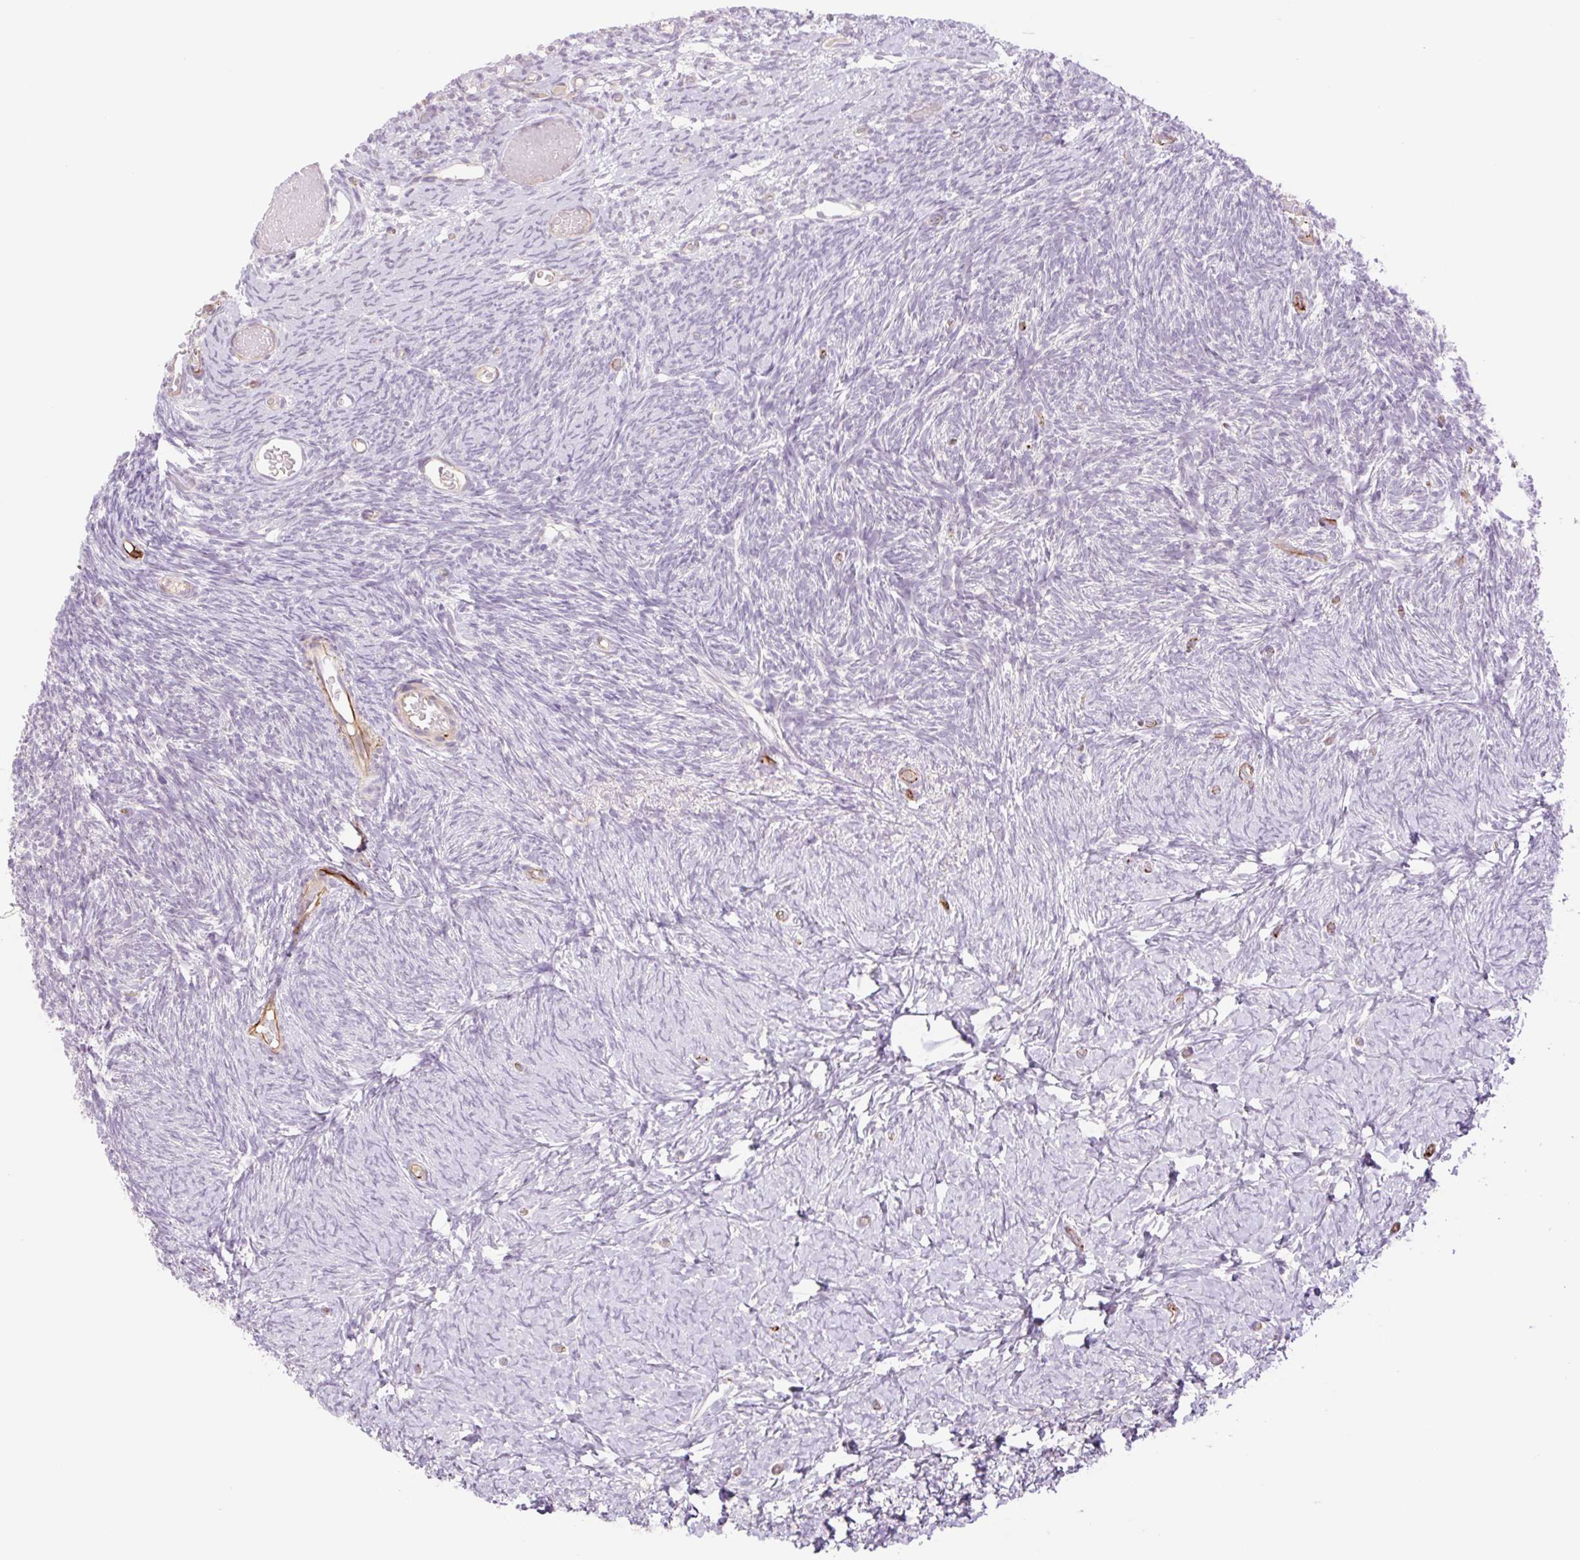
{"staining": {"intensity": "negative", "quantity": "none", "location": "none"}, "tissue": "ovary", "cell_type": "Follicle cells", "image_type": "normal", "snomed": [{"axis": "morphology", "description": "Normal tissue, NOS"}, {"axis": "topography", "description": "Ovary"}], "caption": "This is a micrograph of immunohistochemistry (IHC) staining of normal ovary, which shows no positivity in follicle cells. (Immunohistochemistry (ihc), brightfield microscopy, high magnification).", "gene": "ZFYVE21", "patient": {"sex": "female", "age": 39}}